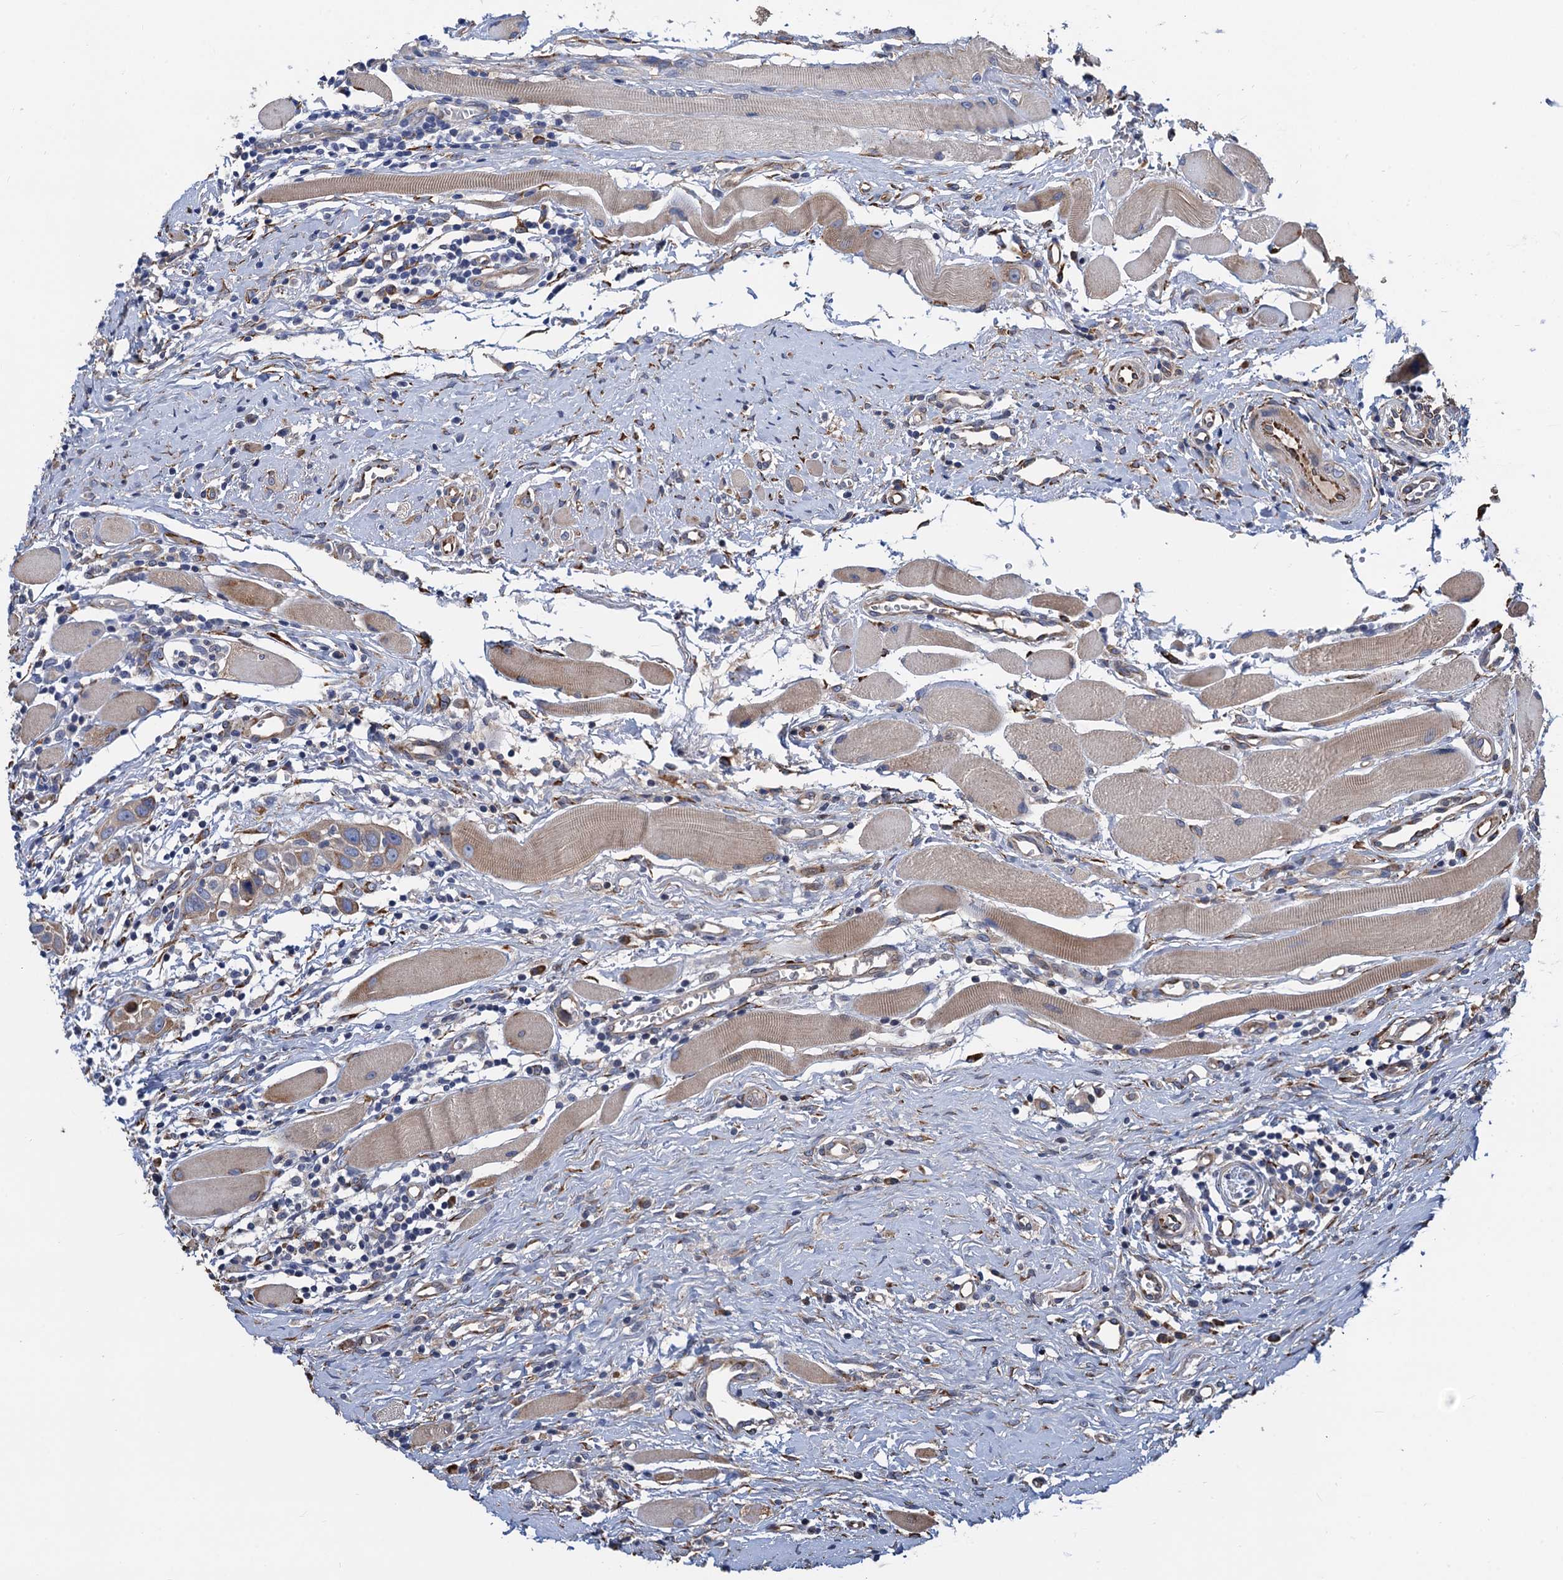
{"staining": {"intensity": "weak", "quantity": "25%-75%", "location": "cytoplasmic/membranous"}, "tissue": "head and neck cancer", "cell_type": "Tumor cells", "image_type": "cancer", "snomed": [{"axis": "morphology", "description": "Squamous cell carcinoma, NOS"}, {"axis": "topography", "description": "Oral tissue"}, {"axis": "topography", "description": "Head-Neck"}], "caption": "Head and neck cancer was stained to show a protein in brown. There is low levels of weak cytoplasmic/membranous staining in approximately 25%-75% of tumor cells.", "gene": "CNNM1", "patient": {"sex": "female", "age": 50}}